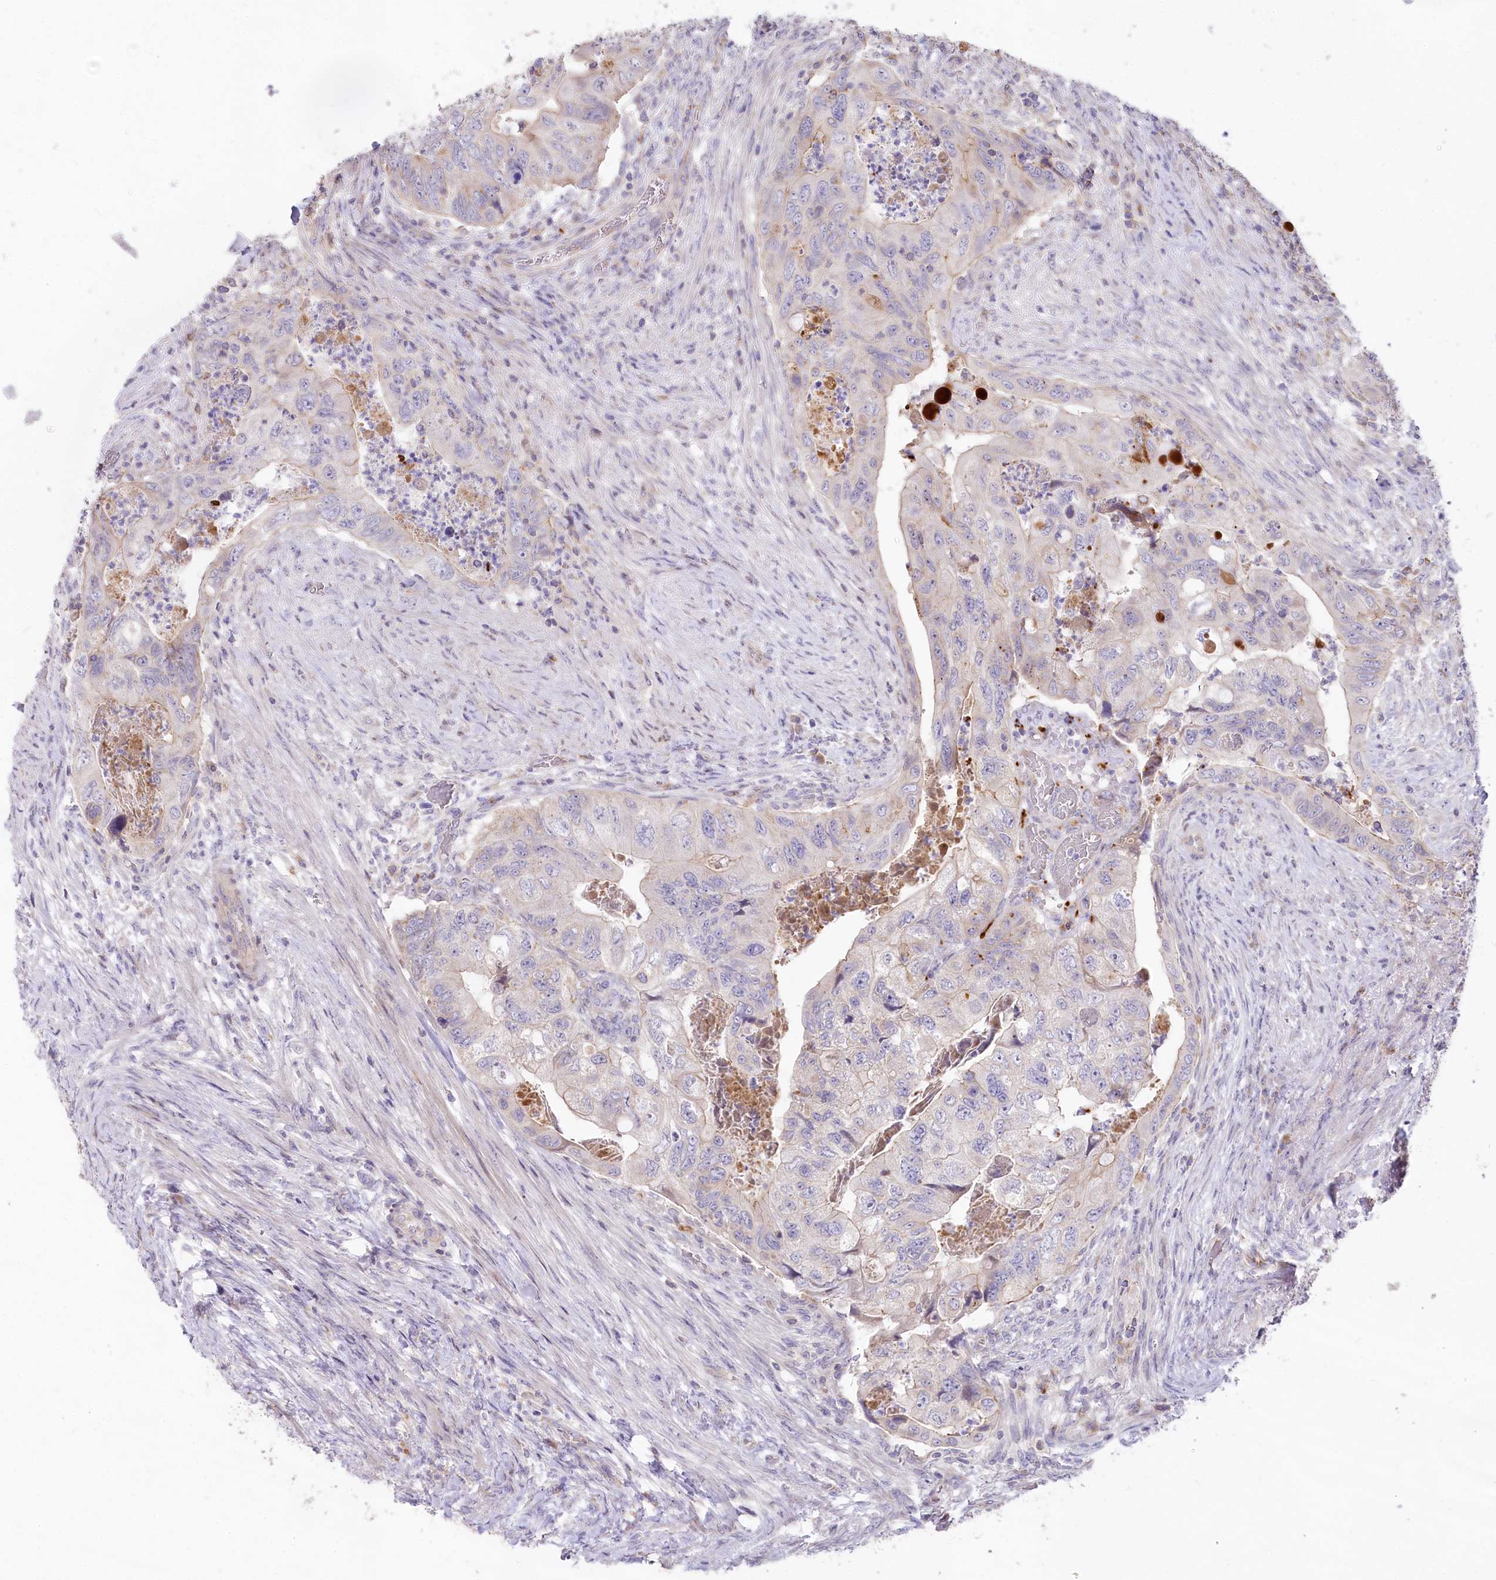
{"staining": {"intensity": "negative", "quantity": "none", "location": "none"}, "tissue": "colorectal cancer", "cell_type": "Tumor cells", "image_type": "cancer", "snomed": [{"axis": "morphology", "description": "Adenocarcinoma, NOS"}, {"axis": "topography", "description": "Rectum"}], "caption": "This is an IHC micrograph of human colorectal cancer. There is no expression in tumor cells.", "gene": "SLC6A11", "patient": {"sex": "male", "age": 63}}